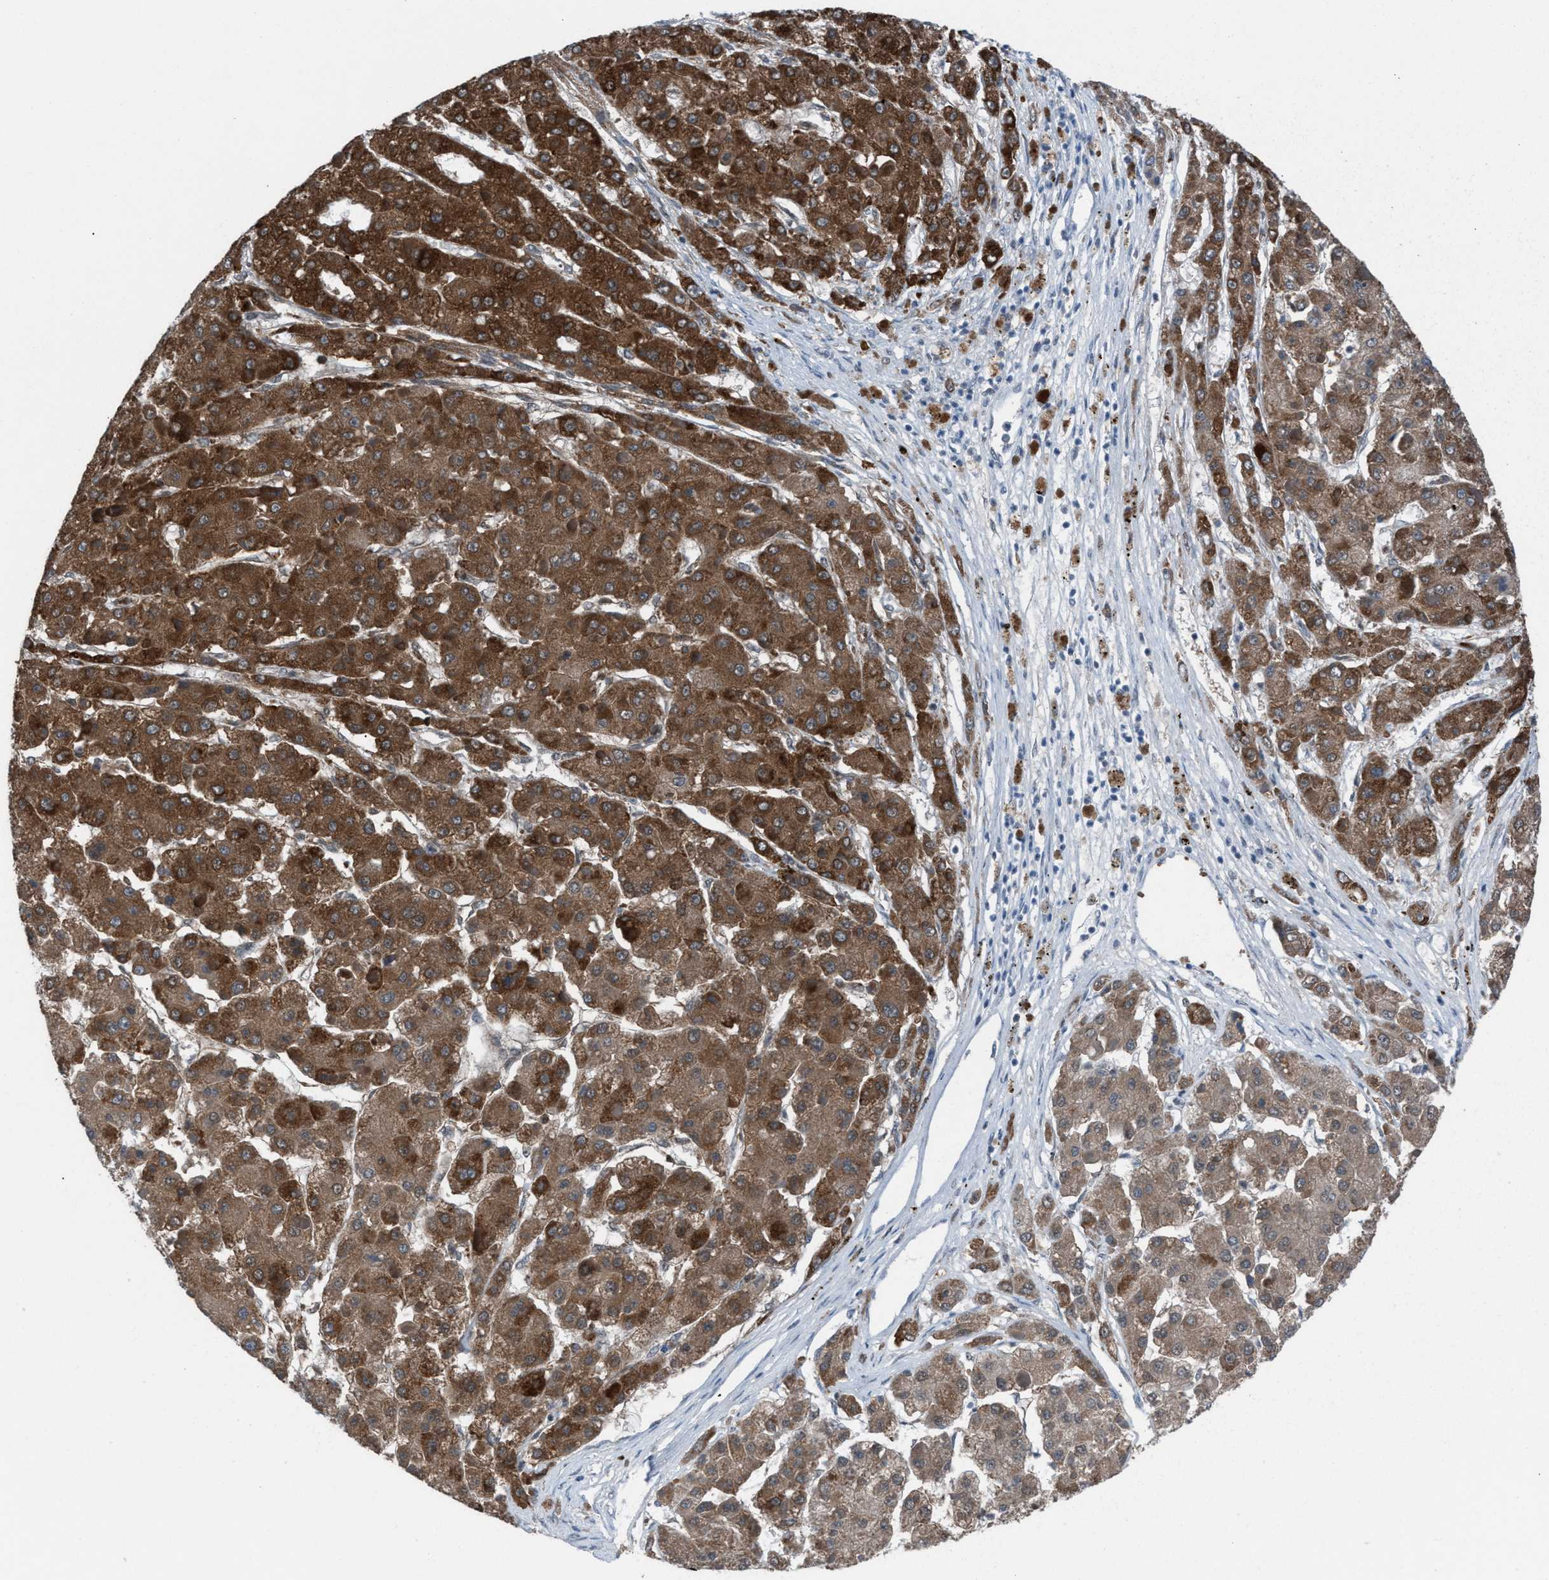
{"staining": {"intensity": "strong", "quantity": ">75%", "location": "cytoplasmic/membranous"}, "tissue": "liver cancer", "cell_type": "Tumor cells", "image_type": "cancer", "snomed": [{"axis": "morphology", "description": "Carcinoma, Hepatocellular, NOS"}, {"axis": "topography", "description": "Liver"}], "caption": "IHC histopathology image of neoplastic tissue: liver cancer stained using IHC exhibits high levels of strong protein expression localized specifically in the cytoplasmic/membranous of tumor cells, appearing as a cytoplasmic/membranous brown color.", "gene": "ANAPC11", "patient": {"sex": "female", "age": 73}}